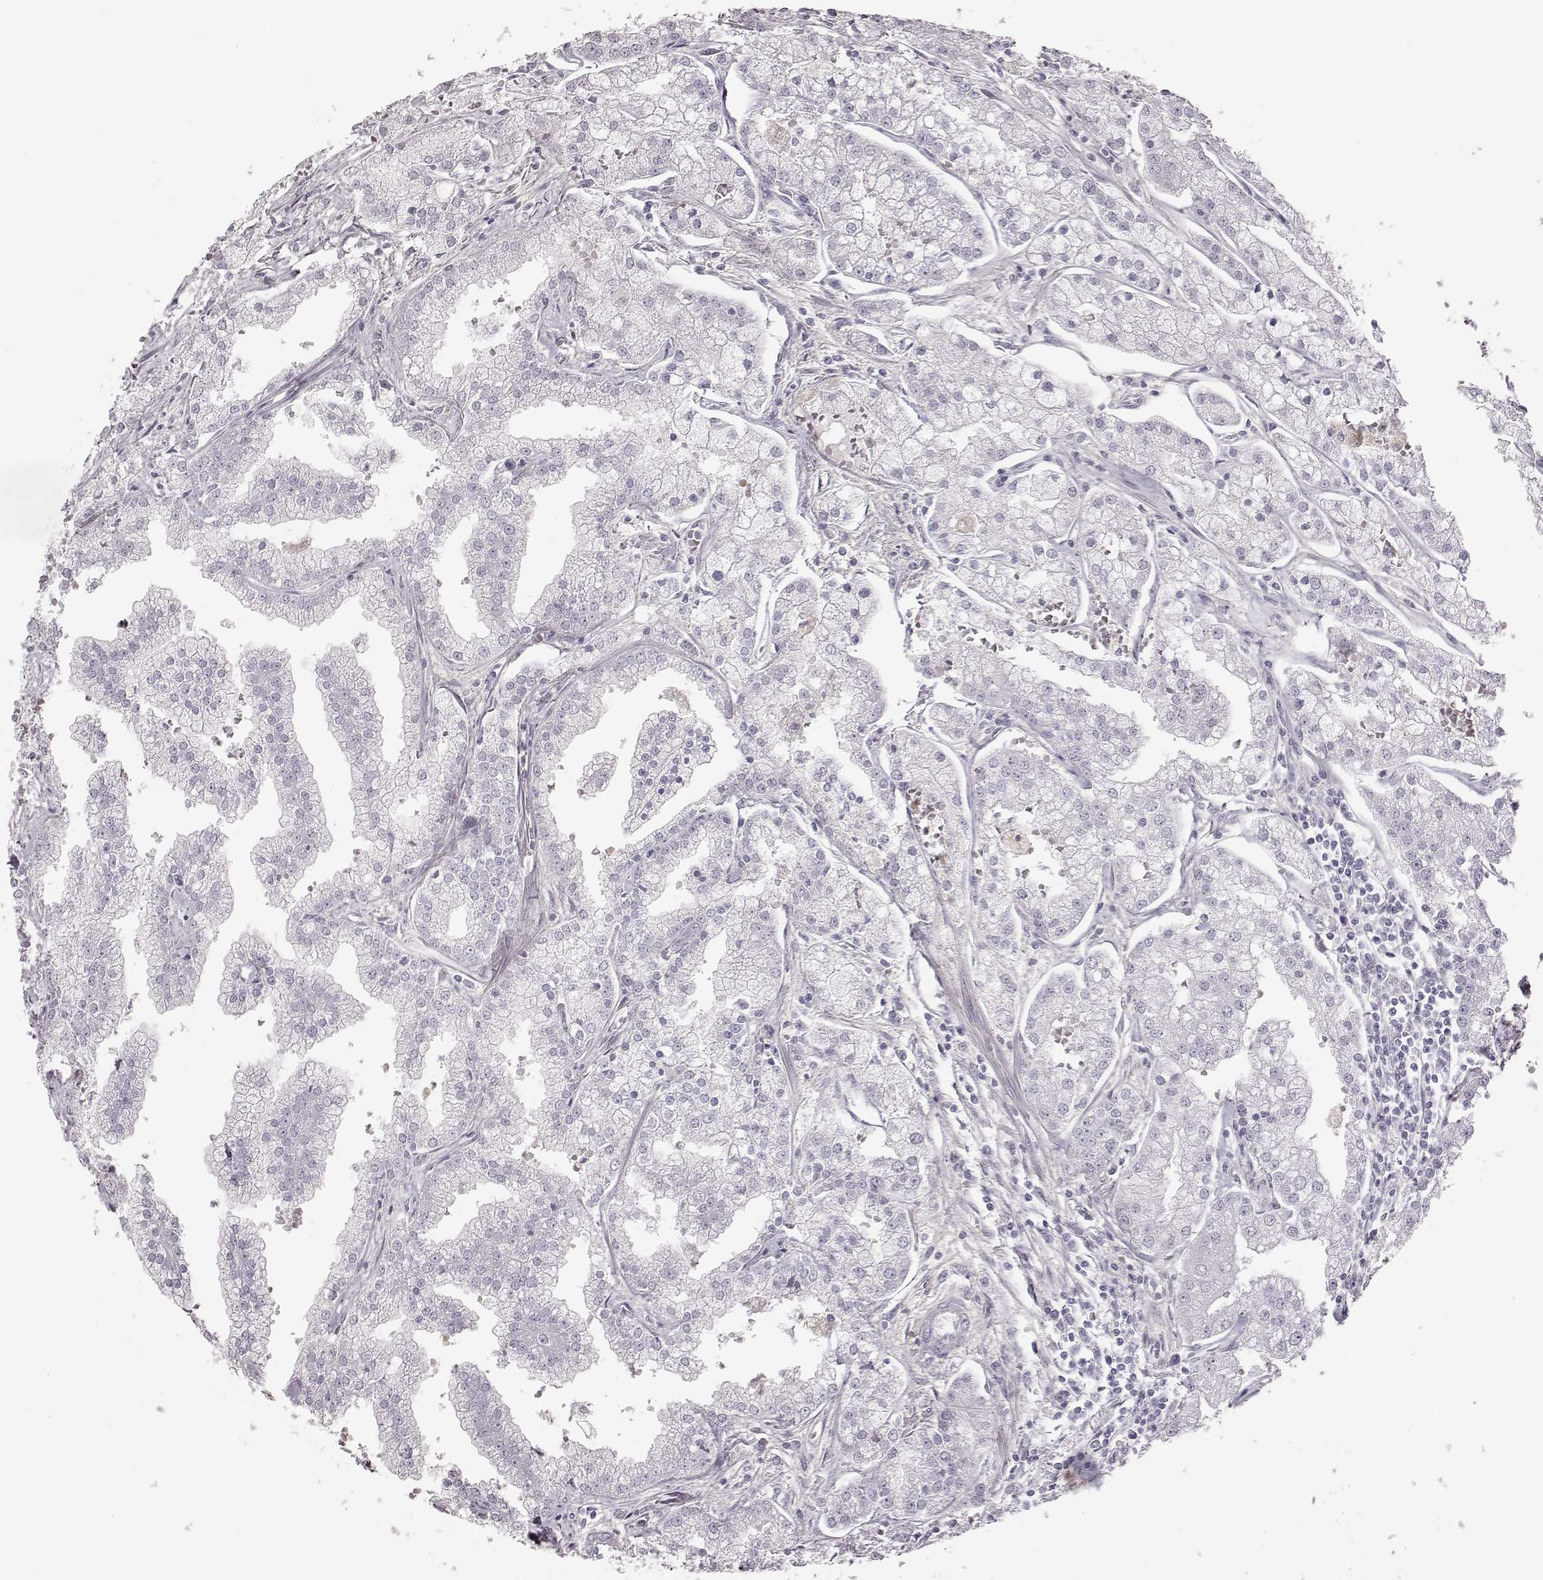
{"staining": {"intensity": "negative", "quantity": "none", "location": "none"}, "tissue": "prostate cancer", "cell_type": "Tumor cells", "image_type": "cancer", "snomed": [{"axis": "morphology", "description": "Adenocarcinoma, NOS"}, {"axis": "topography", "description": "Prostate"}], "caption": "Immunohistochemistry (IHC) of prostate cancer displays no staining in tumor cells.", "gene": "ZNF433", "patient": {"sex": "male", "age": 70}}